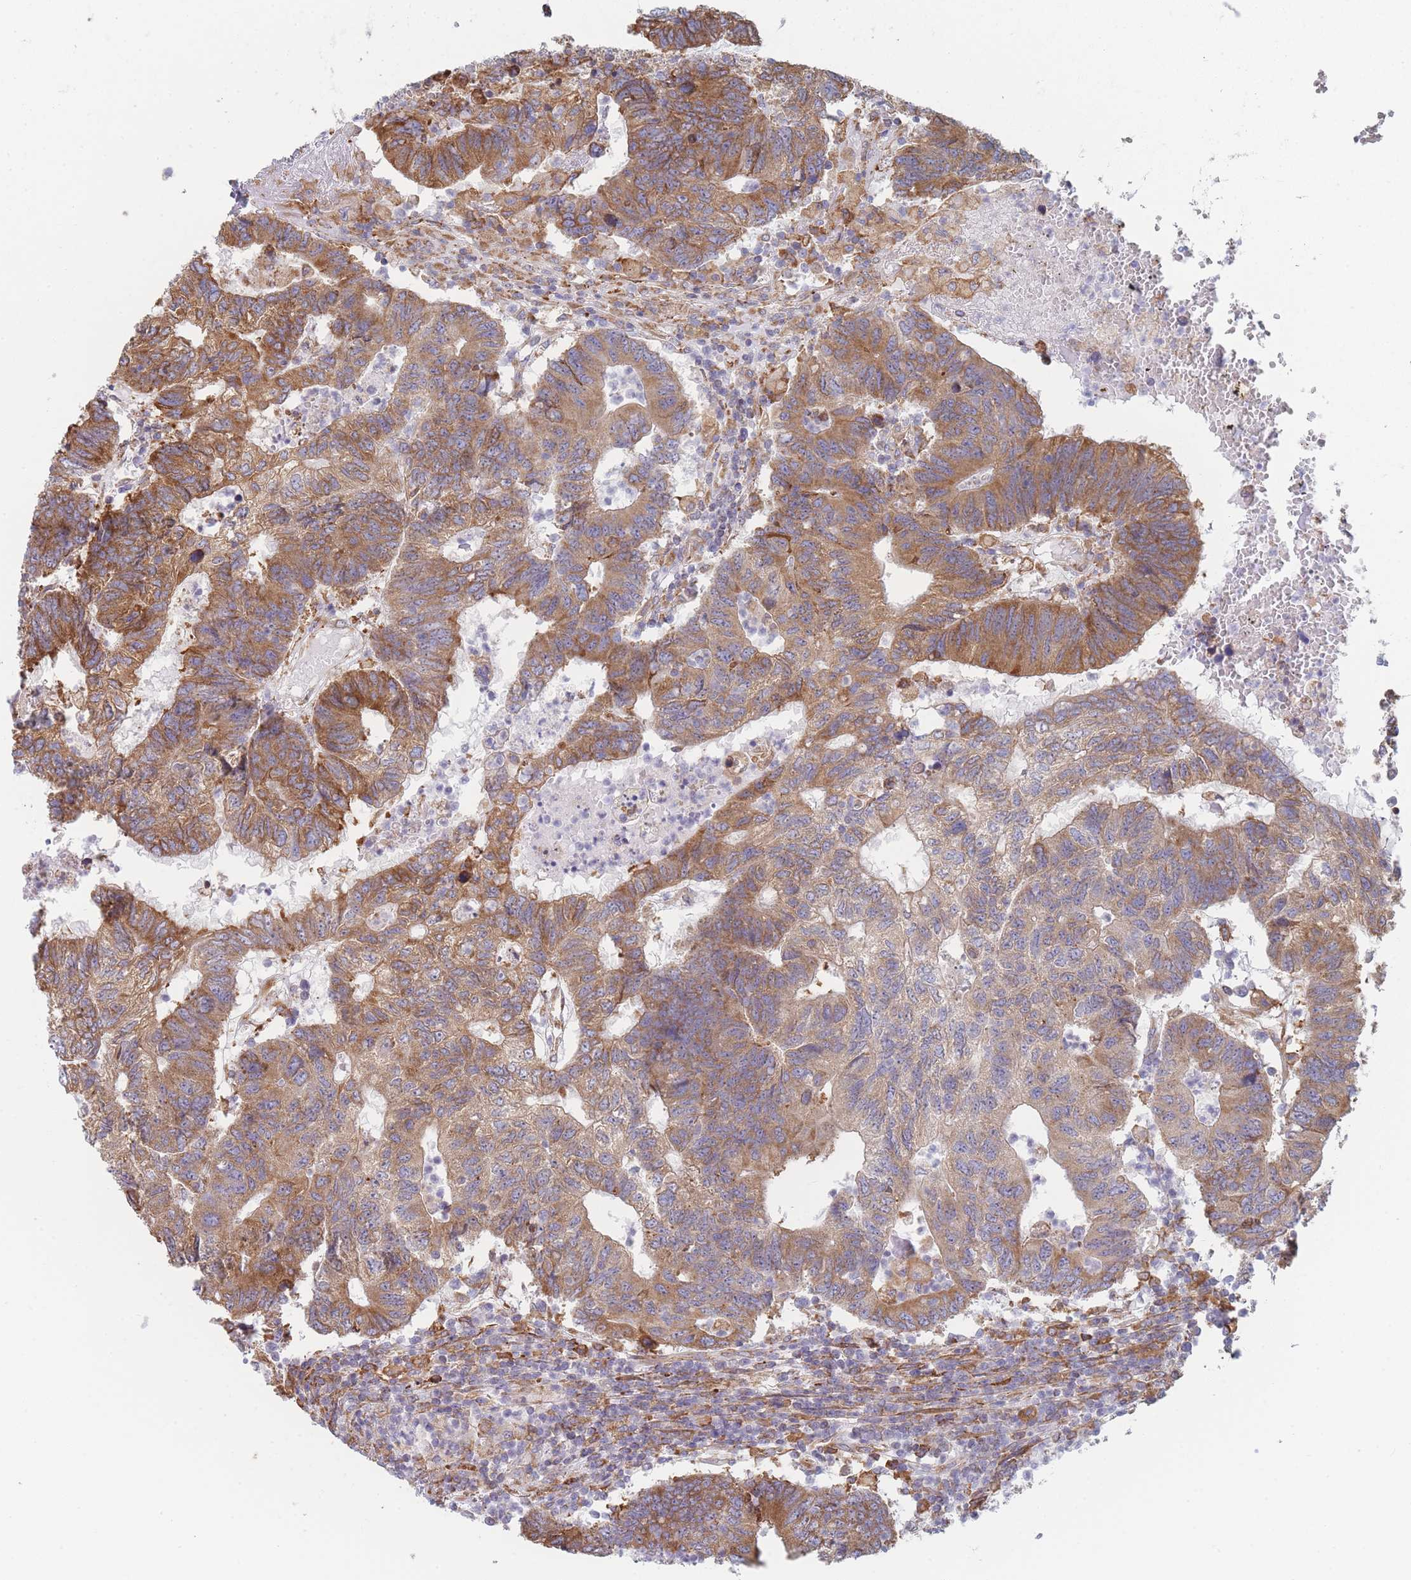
{"staining": {"intensity": "moderate", "quantity": "25%-75%", "location": "cytoplasmic/membranous"}, "tissue": "colorectal cancer", "cell_type": "Tumor cells", "image_type": "cancer", "snomed": [{"axis": "morphology", "description": "Adenocarcinoma, NOS"}, {"axis": "topography", "description": "Colon"}], "caption": "The image shows a brown stain indicating the presence of a protein in the cytoplasmic/membranous of tumor cells in colorectal cancer (adenocarcinoma). Nuclei are stained in blue.", "gene": "OR7C2", "patient": {"sex": "female", "age": 48}}